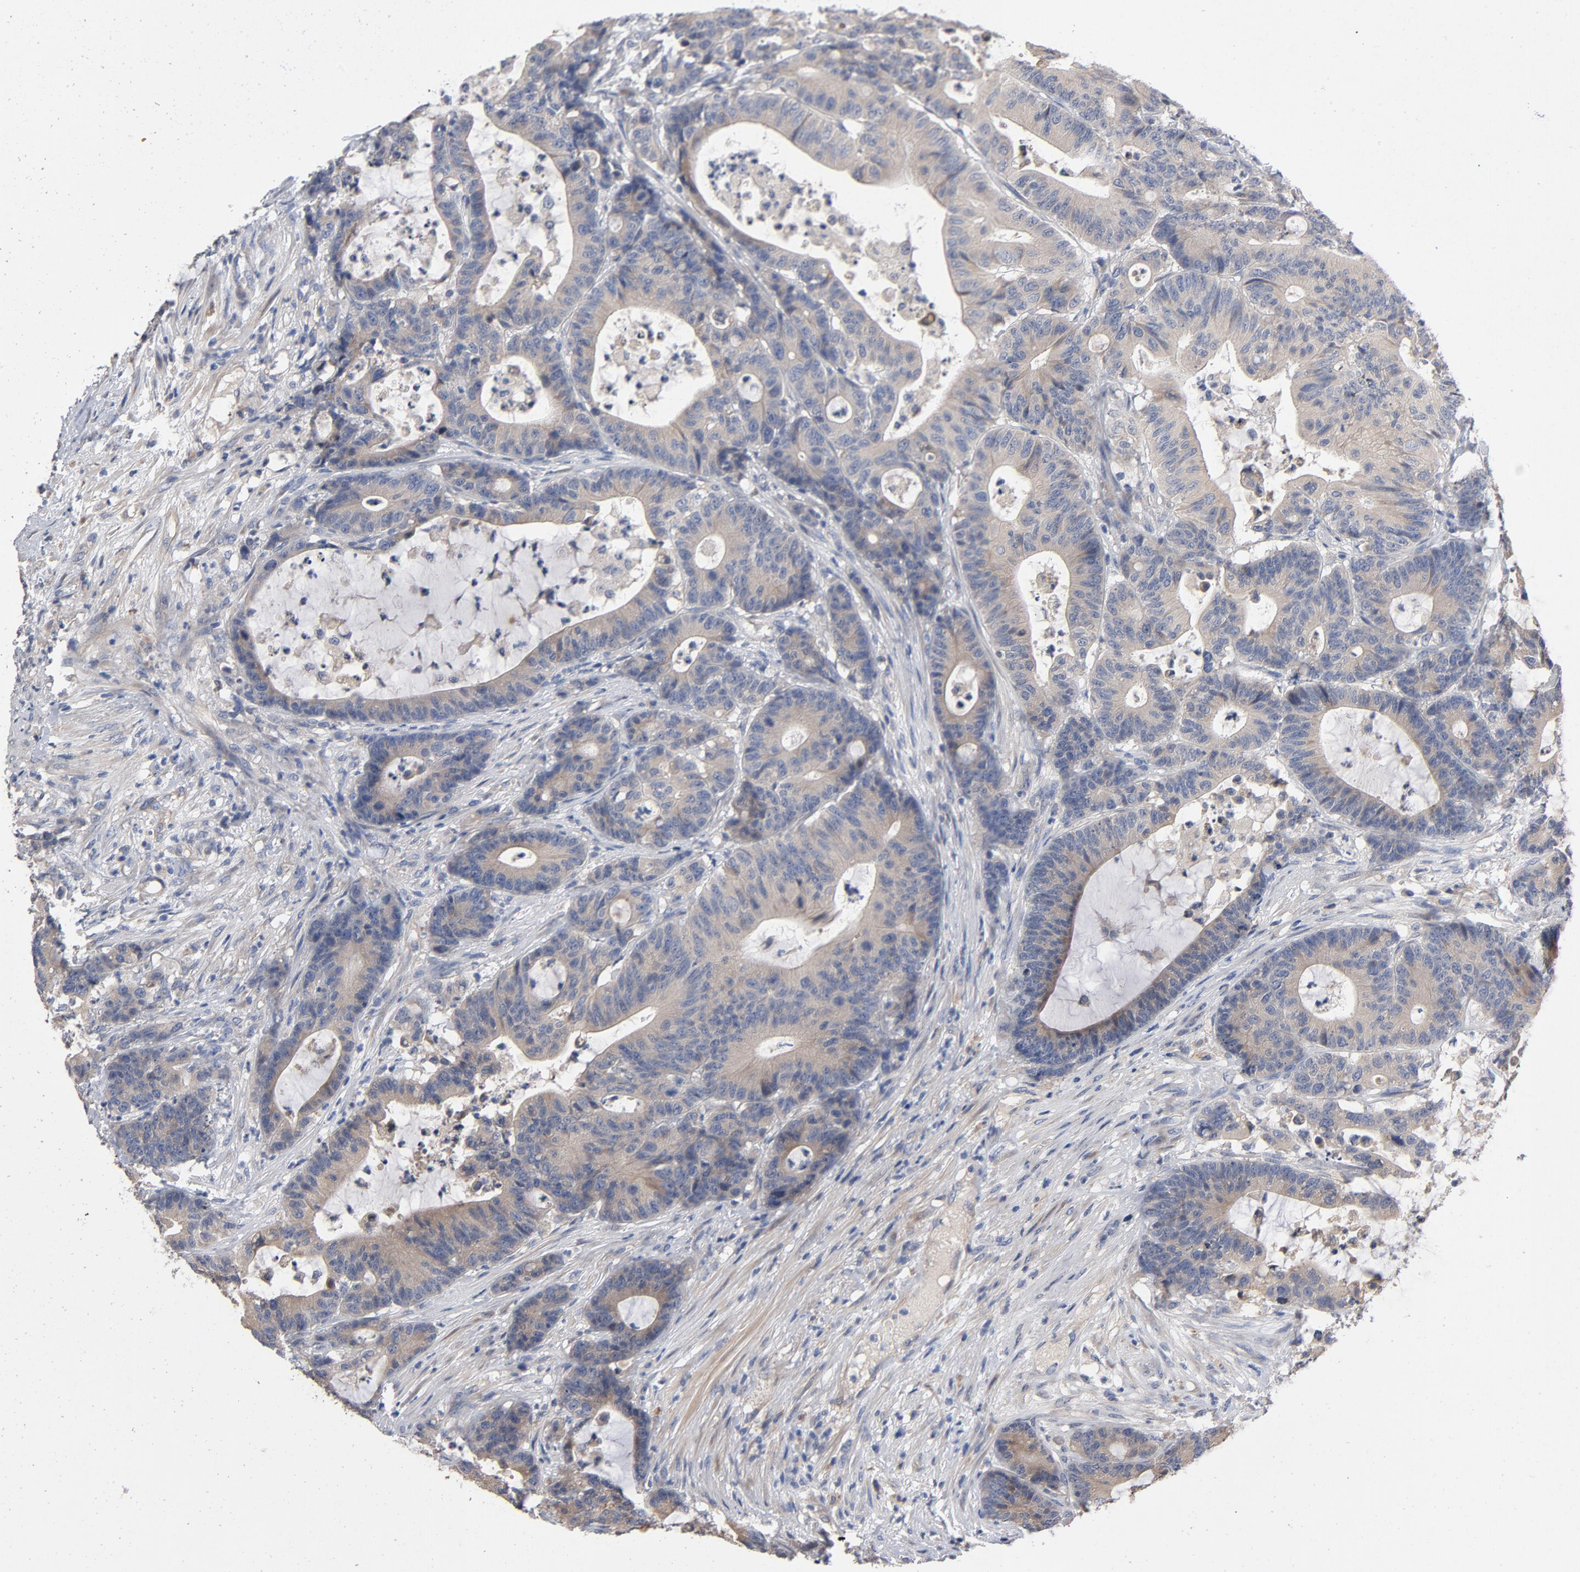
{"staining": {"intensity": "moderate", "quantity": ">75%", "location": "cytoplasmic/membranous"}, "tissue": "colorectal cancer", "cell_type": "Tumor cells", "image_type": "cancer", "snomed": [{"axis": "morphology", "description": "Adenocarcinoma, NOS"}, {"axis": "topography", "description": "Colon"}], "caption": "A micrograph of human colorectal adenocarcinoma stained for a protein reveals moderate cytoplasmic/membranous brown staining in tumor cells.", "gene": "CCDC134", "patient": {"sex": "female", "age": 84}}